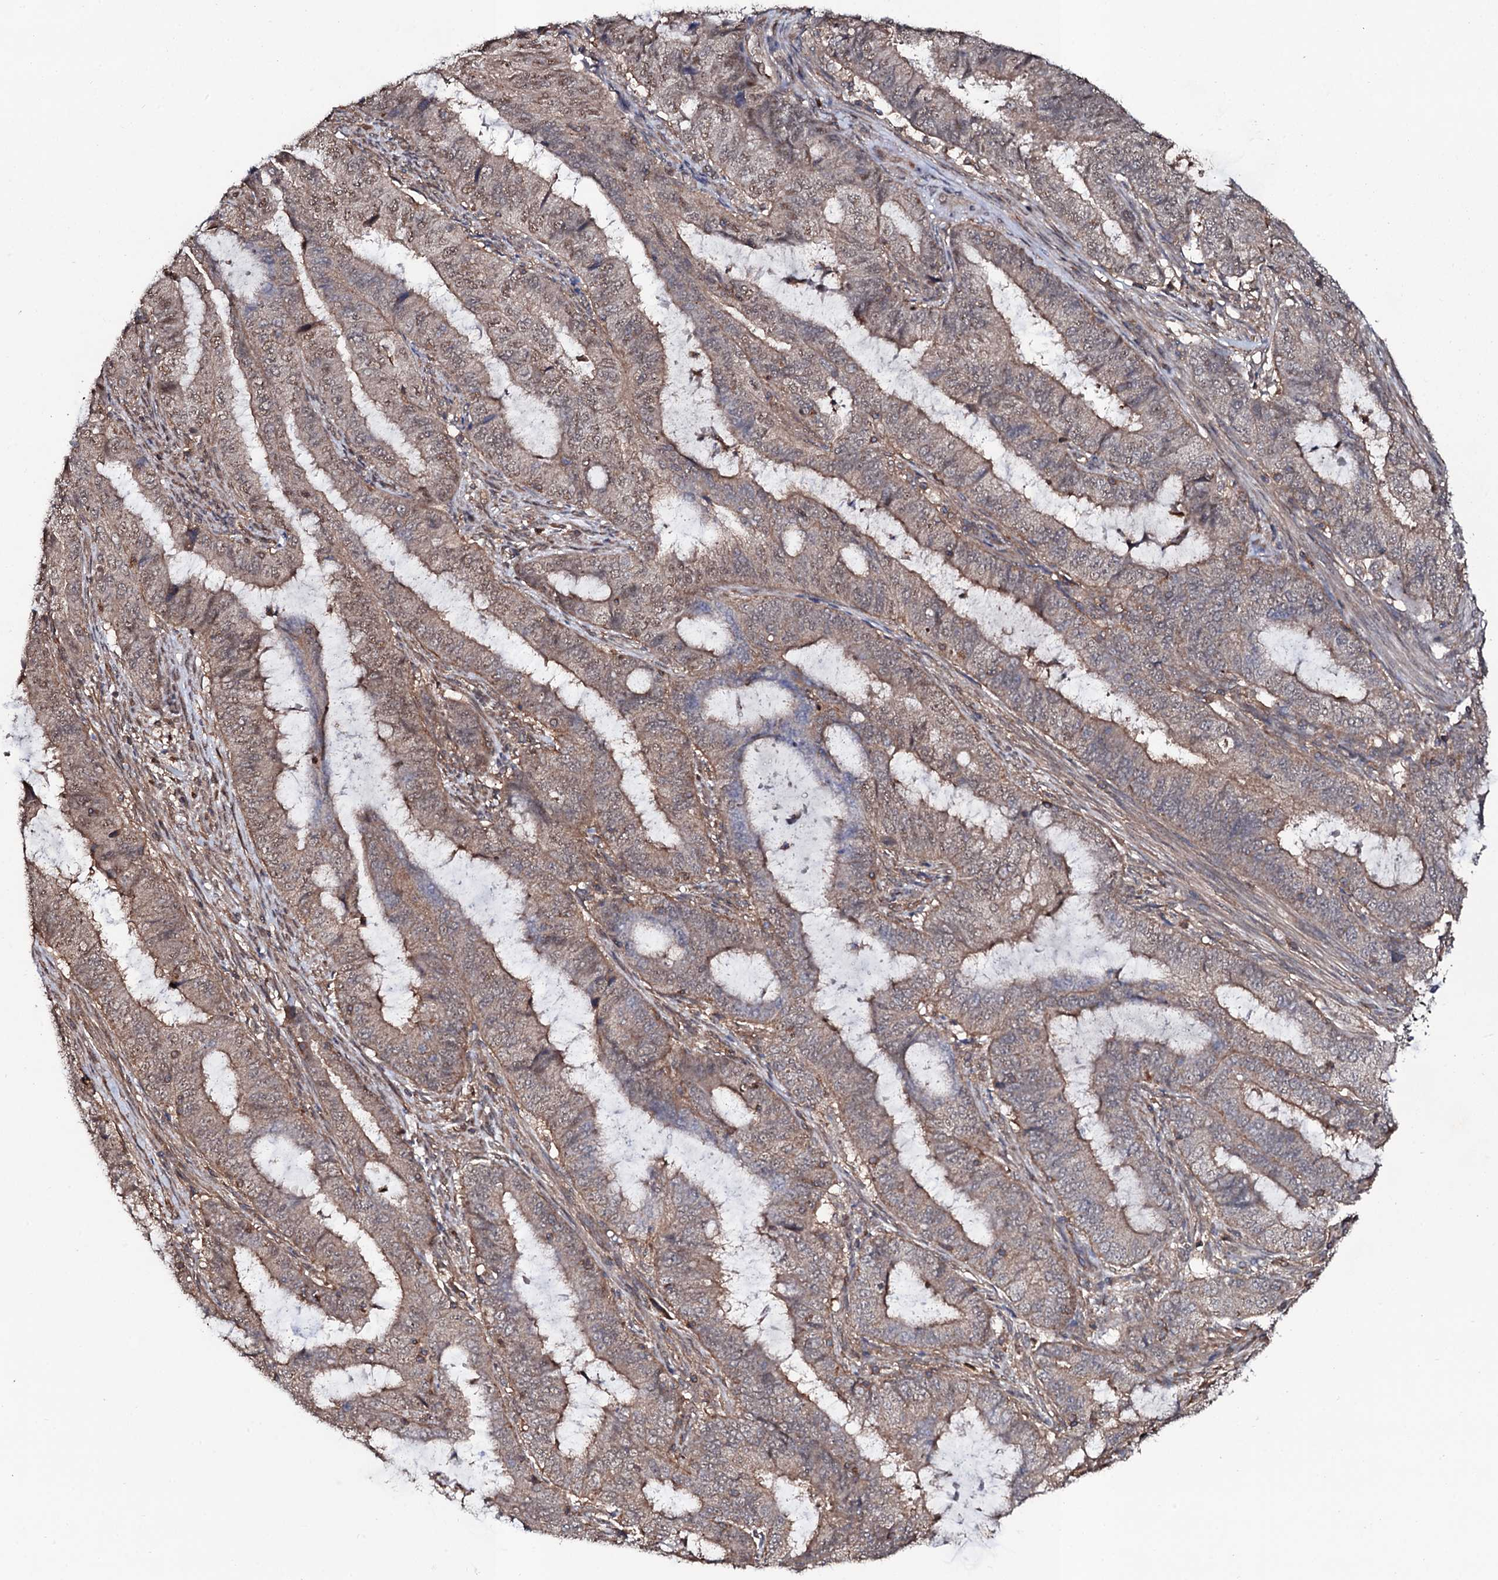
{"staining": {"intensity": "moderate", "quantity": "25%-75%", "location": "cytoplasmic/membranous,nuclear"}, "tissue": "endometrial cancer", "cell_type": "Tumor cells", "image_type": "cancer", "snomed": [{"axis": "morphology", "description": "Adenocarcinoma, NOS"}, {"axis": "topography", "description": "Endometrium"}], "caption": "Immunohistochemistry micrograph of neoplastic tissue: human endometrial cancer stained using IHC exhibits medium levels of moderate protein expression localized specifically in the cytoplasmic/membranous and nuclear of tumor cells, appearing as a cytoplasmic/membranous and nuclear brown color.", "gene": "COG6", "patient": {"sex": "female", "age": 51}}